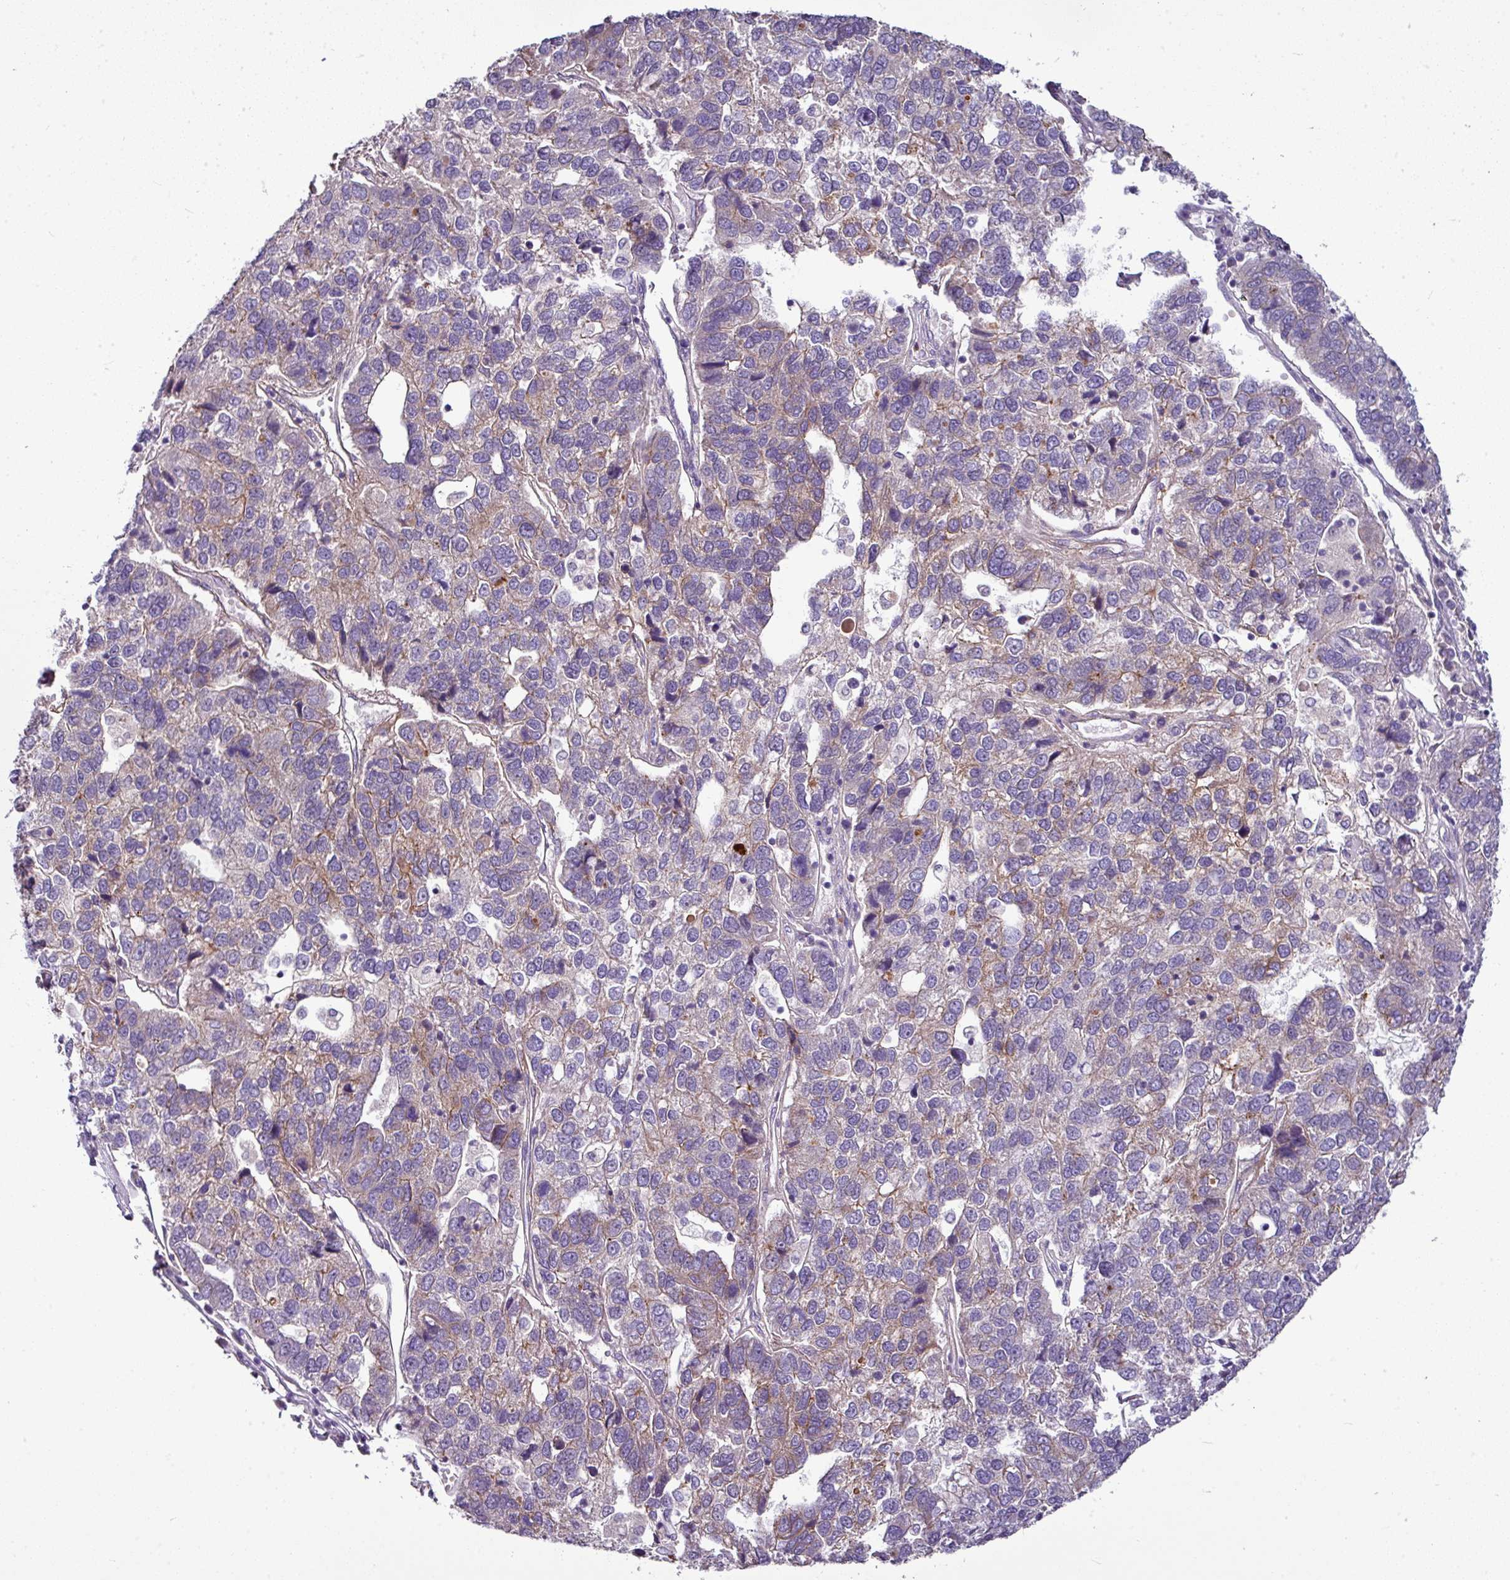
{"staining": {"intensity": "weak", "quantity": "25%-75%", "location": "cytoplasmic/membranous"}, "tissue": "pancreatic cancer", "cell_type": "Tumor cells", "image_type": "cancer", "snomed": [{"axis": "morphology", "description": "Adenocarcinoma, NOS"}, {"axis": "topography", "description": "Pancreas"}], "caption": "Brown immunohistochemical staining in adenocarcinoma (pancreatic) reveals weak cytoplasmic/membranous positivity in approximately 25%-75% of tumor cells.", "gene": "GAN", "patient": {"sex": "female", "age": 61}}